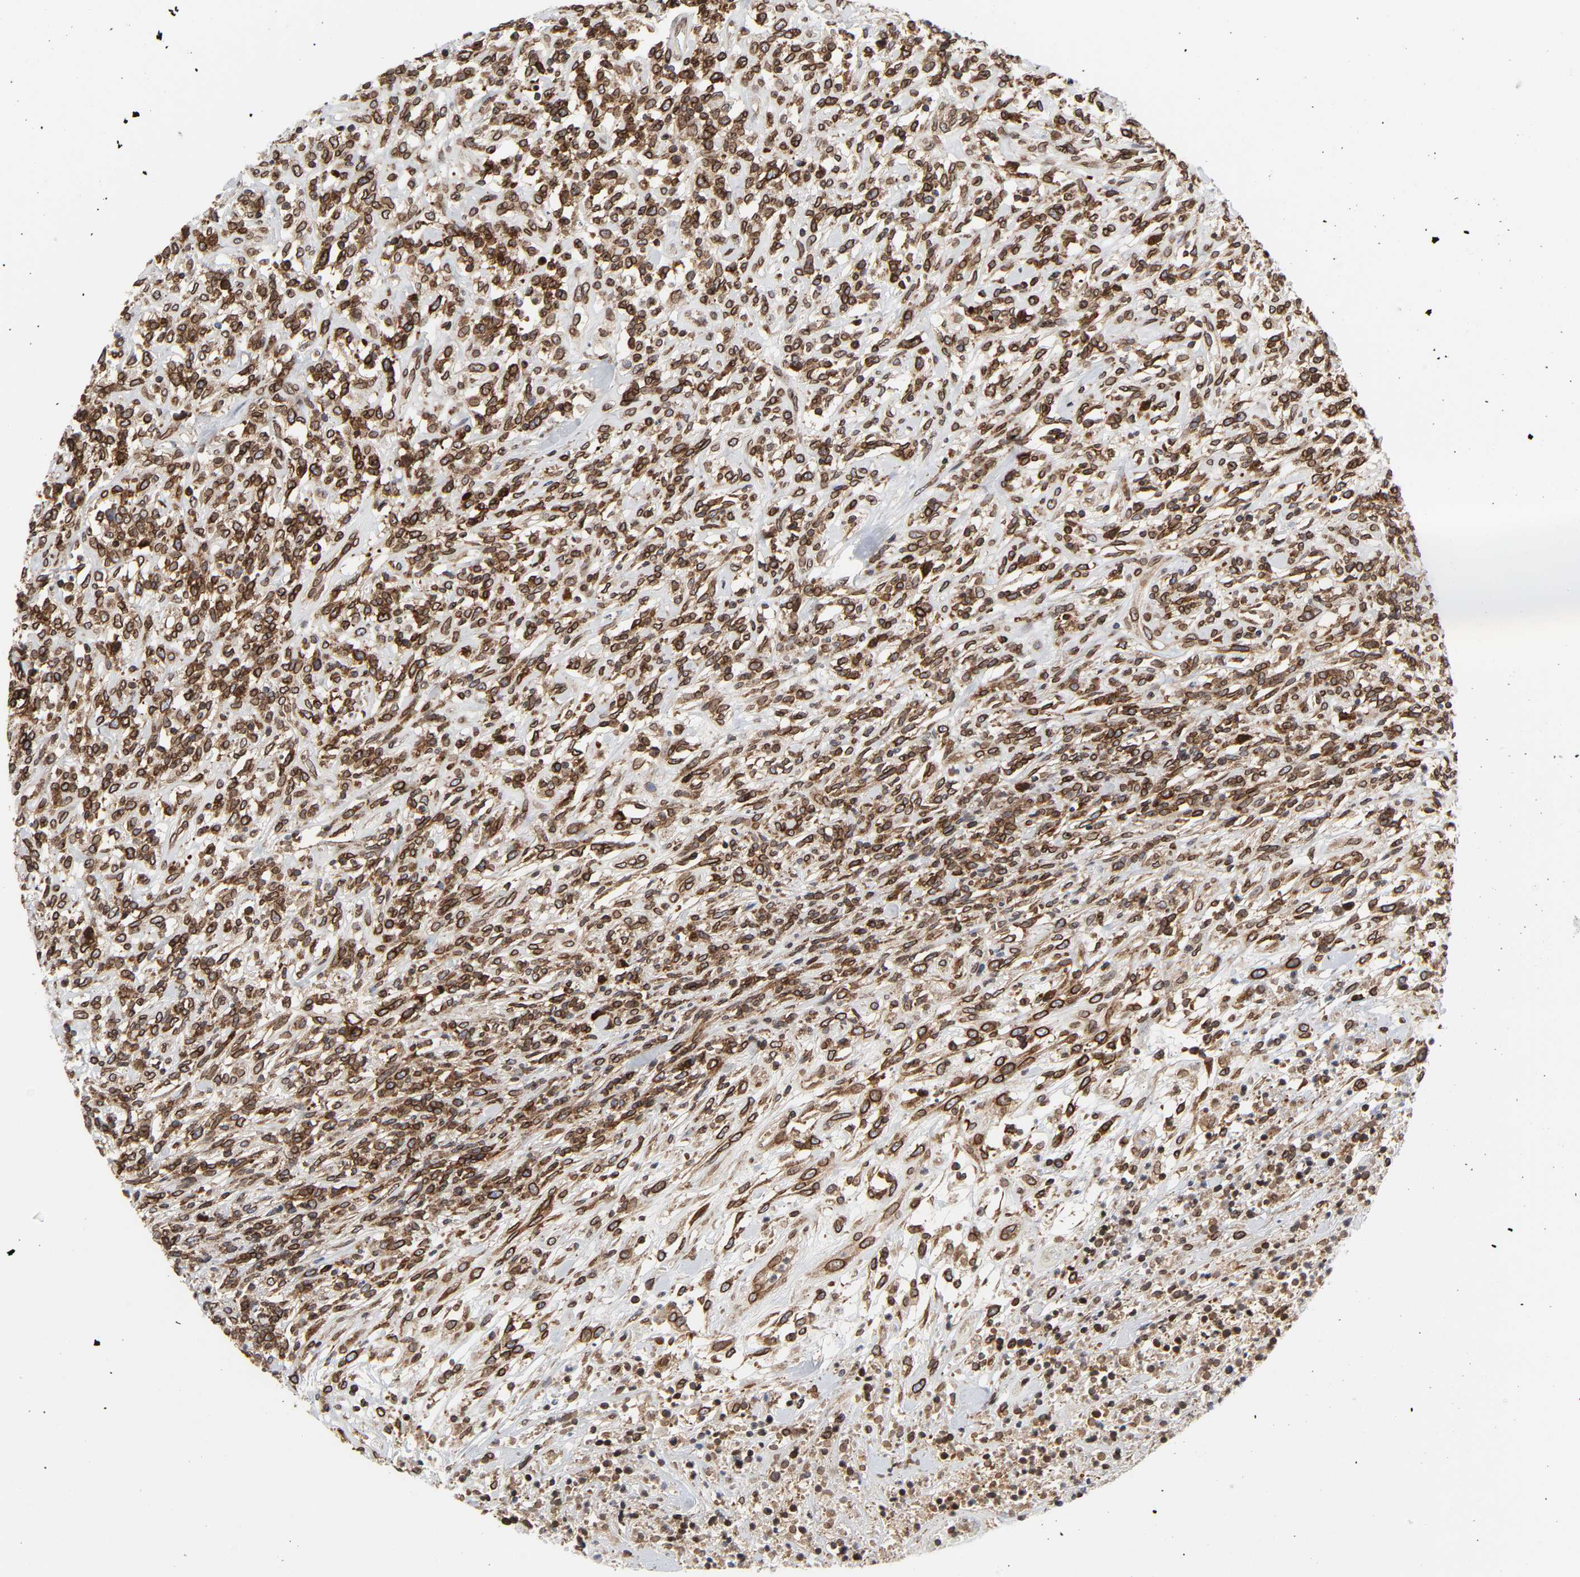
{"staining": {"intensity": "strong", "quantity": ">75%", "location": "cytoplasmic/membranous,nuclear"}, "tissue": "lymphoma", "cell_type": "Tumor cells", "image_type": "cancer", "snomed": [{"axis": "morphology", "description": "Malignant lymphoma, non-Hodgkin's type, High grade"}, {"axis": "topography", "description": "Lymph node"}], "caption": "Protein analysis of lymphoma tissue displays strong cytoplasmic/membranous and nuclear positivity in approximately >75% of tumor cells.", "gene": "RANGAP1", "patient": {"sex": "female", "age": 73}}